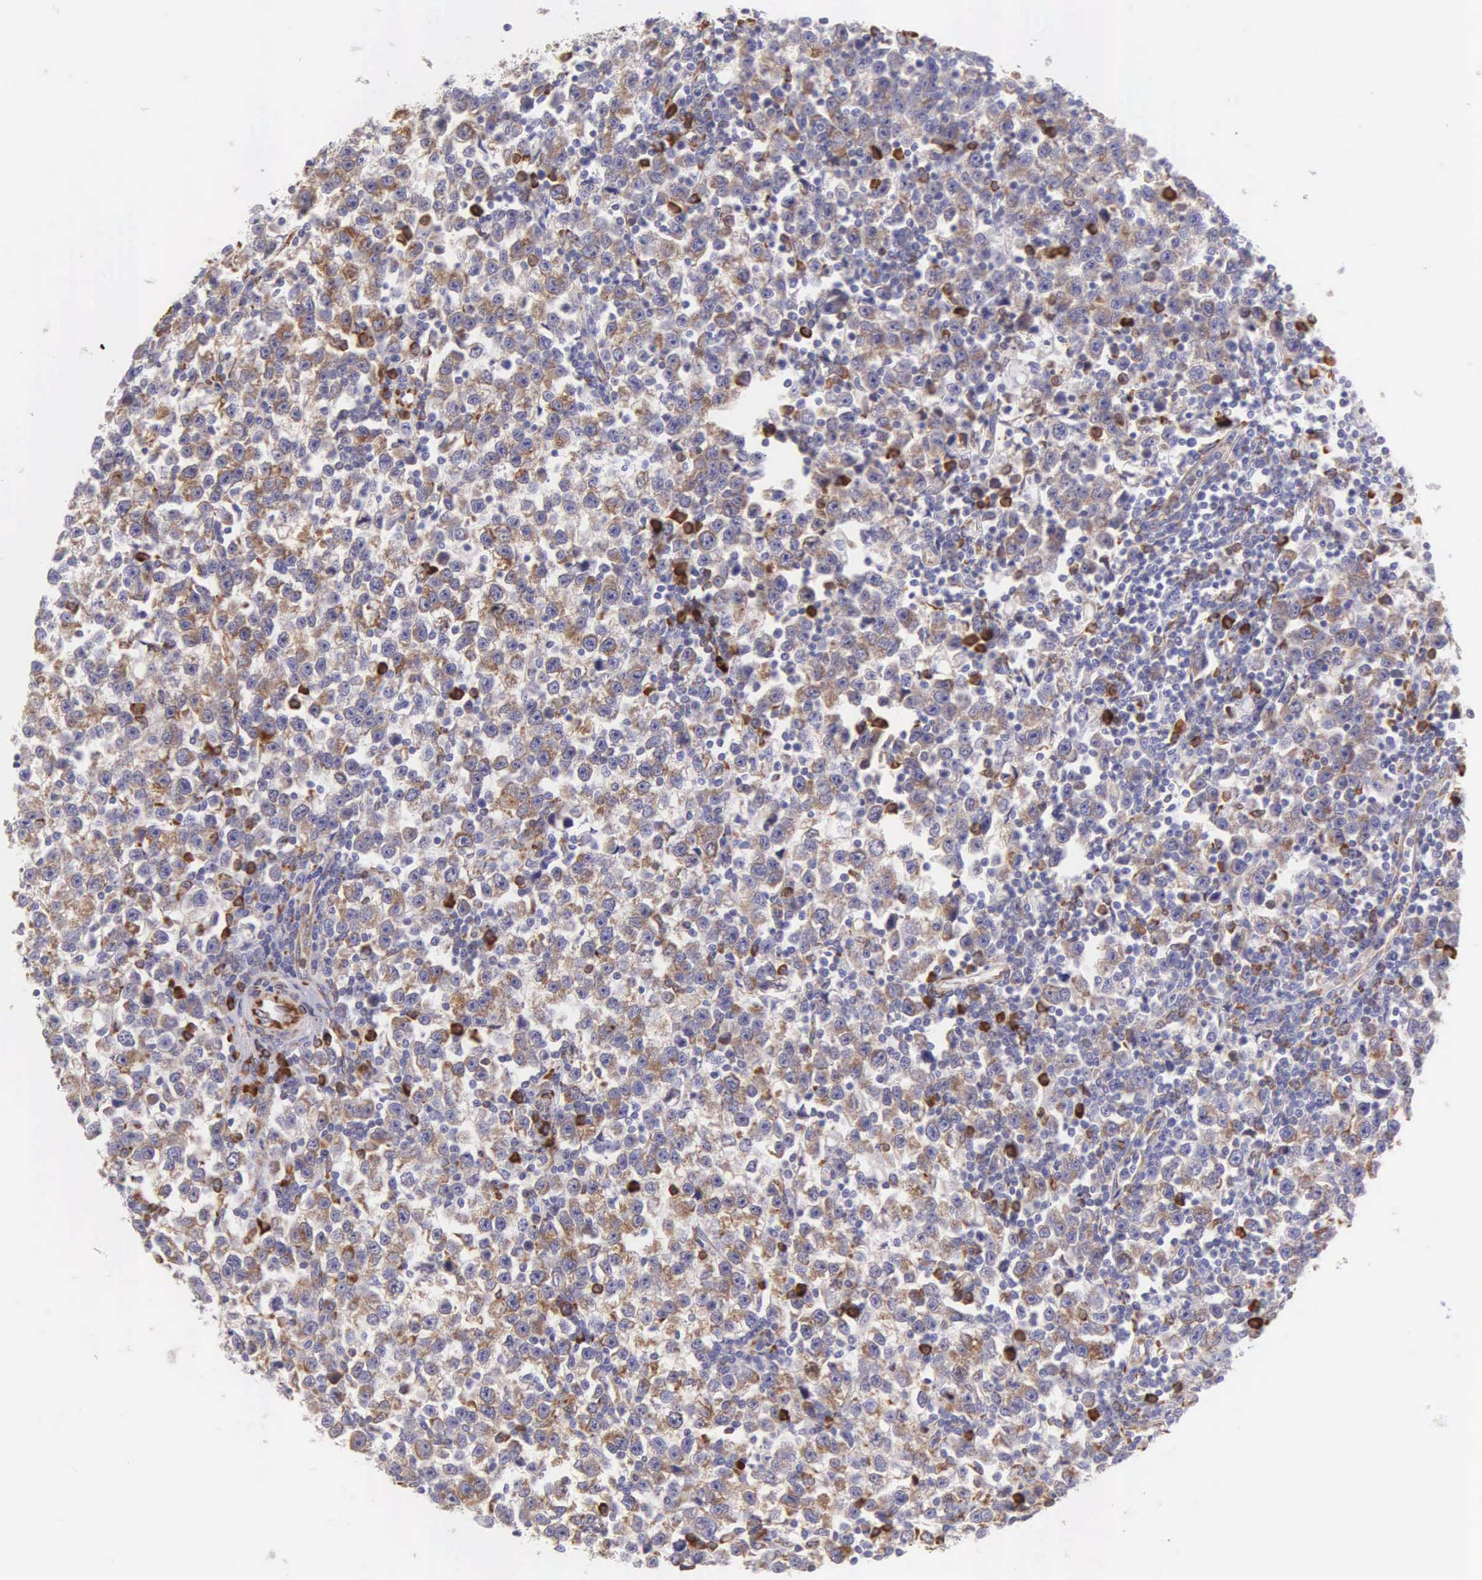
{"staining": {"intensity": "weak", "quantity": ">75%", "location": "cytoplasmic/membranous"}, "tissue": "testis cancer", "cell_type": "Tumor cells", "image_type": "cancer", "snomed": [{"axis": "morphology", "description": "Seminoma, NOS"}, {"axis": "topography", "description": "Testis"}], "caption": "About >75% of tumor cells in human testis seminoma display weak cytoplasmic/membranous protein positivity as visualized by brown immunohistochemical staining.", "gene": "CKAP4", "patient": {"sex": "male", "age": 43}}